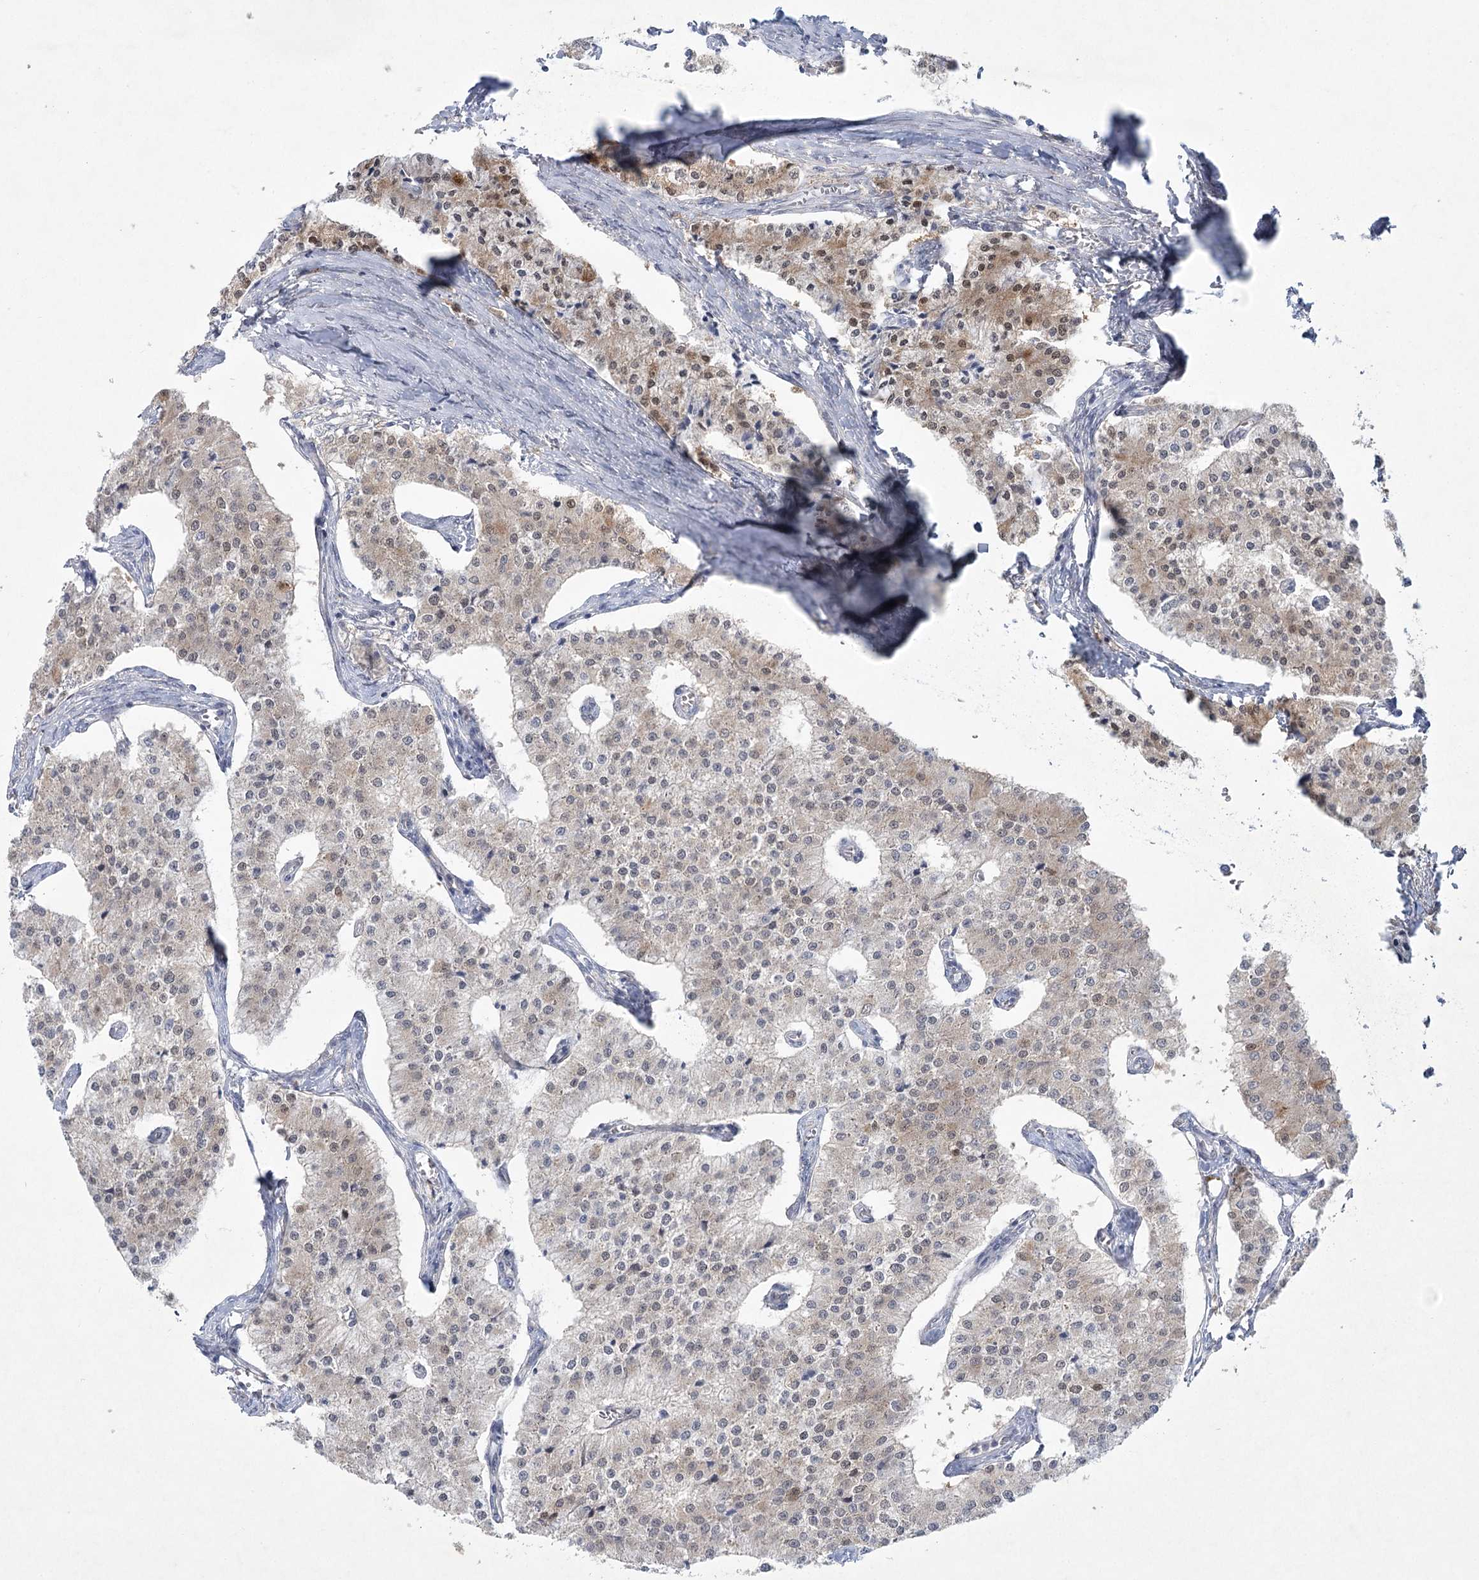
{"staining": {"intensity": "weak", "quantity": "<25%", "location": "cytoplasmic/membranous"}, "tissue": "carcinoid", "cell_type": "Tumor cells", "image_type": "cancer", "snomed": [{"axis": "morphology", "description": "Carcinoid, malignant, NOS"}, {"axis": "topography", "description": "Colon"}], "caption": "Tumor cells are negative for protein expression in human carcinoid (malignant). (DAB (3,3'-diaminobenzidine) immunohistochemistry (IHC) with hematoxylin counter stain).", "gene": "AAMDC", "patient": {"sex": "female", "age": 52}}